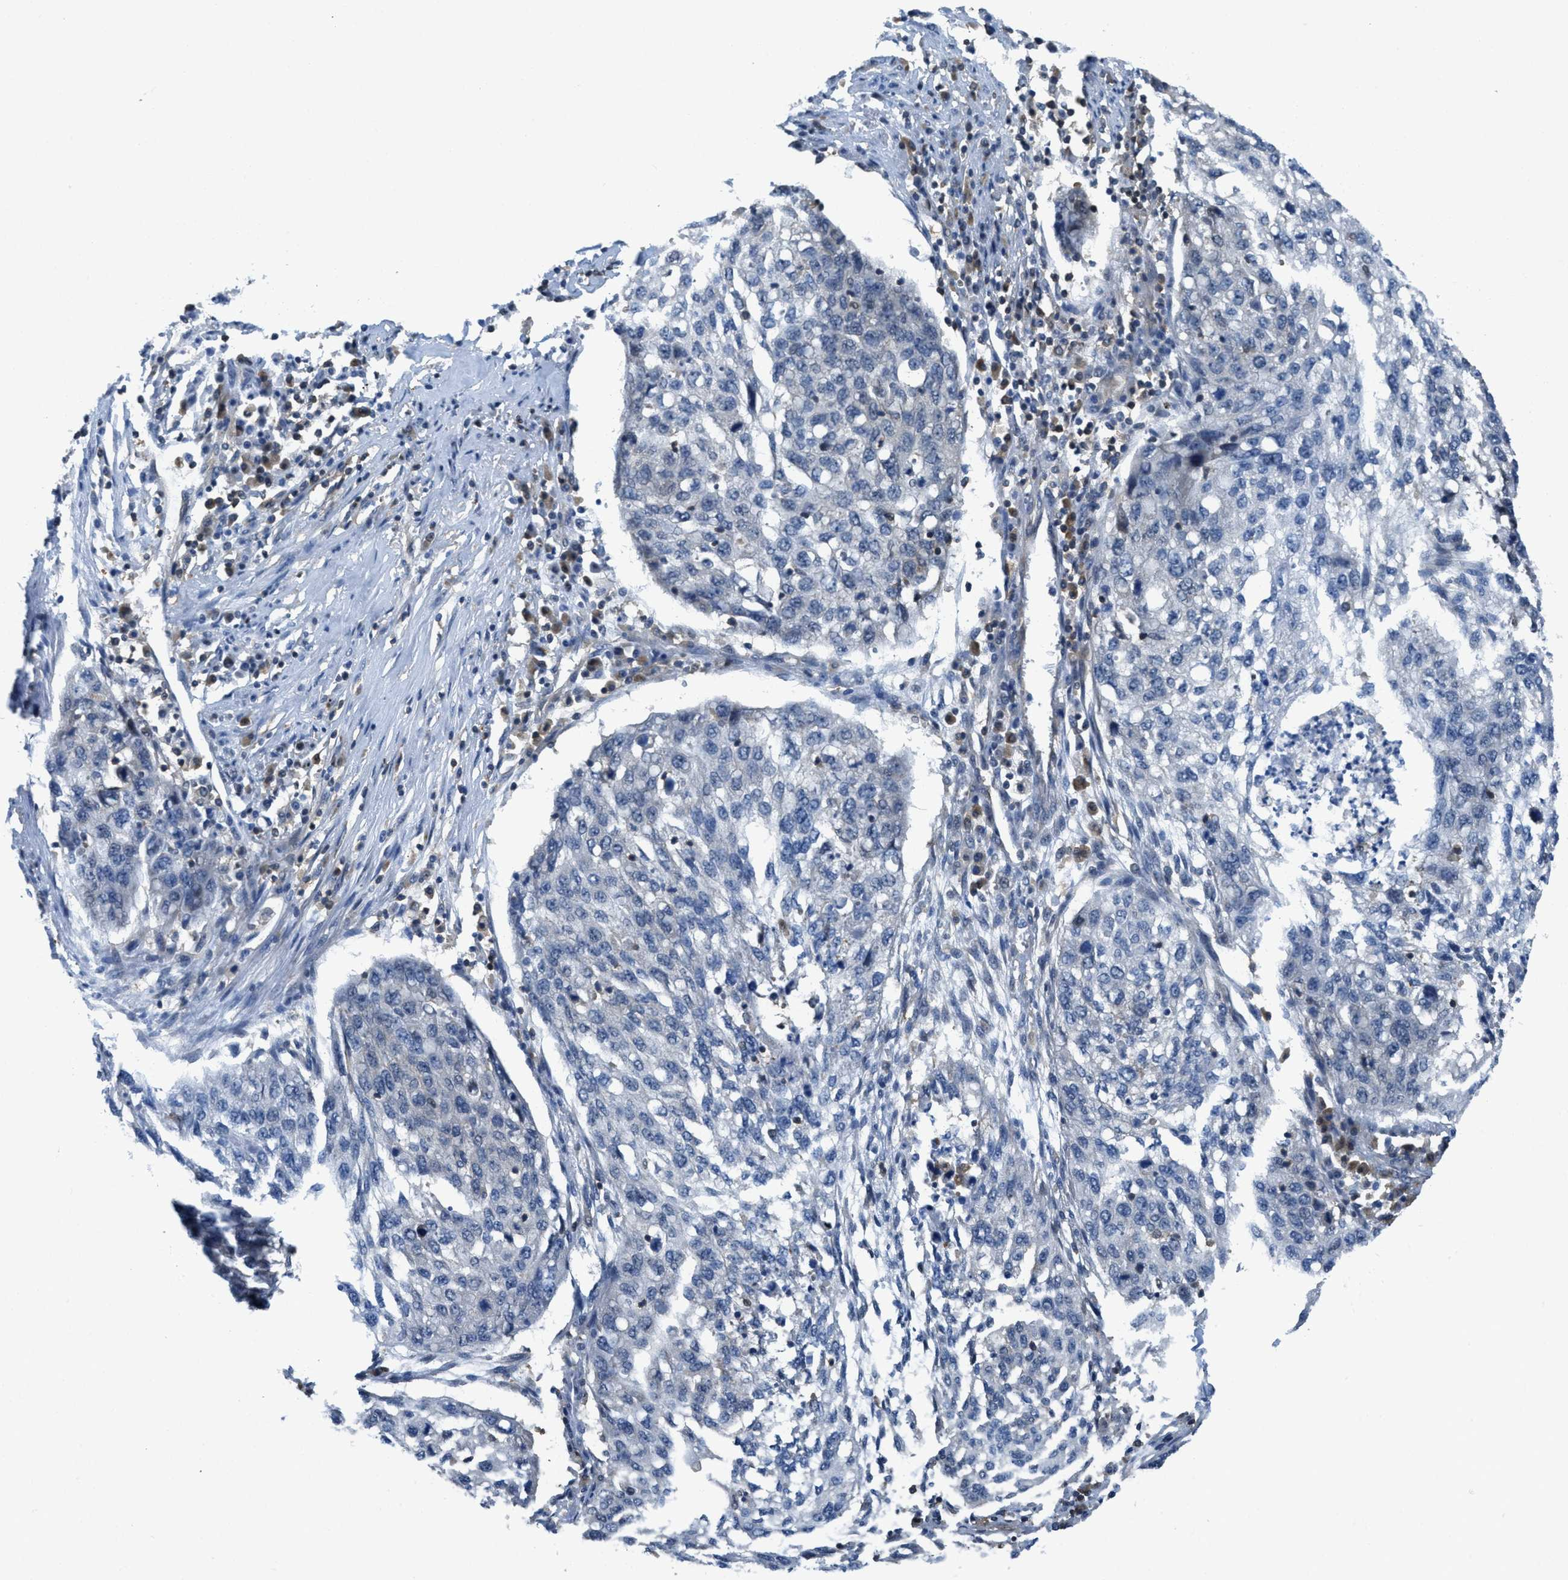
{"staining": {"intensity": "negative", "quantity": "none", "location": "none"}, "tissue": "lung cancer", "cell_type": "Tumor cells", "image_type": "cancer", "snomed": [{"axis": "morphology", "description": "Squamous cell carcinoma, NOS"}, {"axis": "topography", "description": "Lung"}], "caption": "Protein analysis of squamous cell carcinoma (lung) reveals no significant staining in tumor cells.", "gene": "PIP5K1C", "patient": {"sex": "female", "age": 63}}